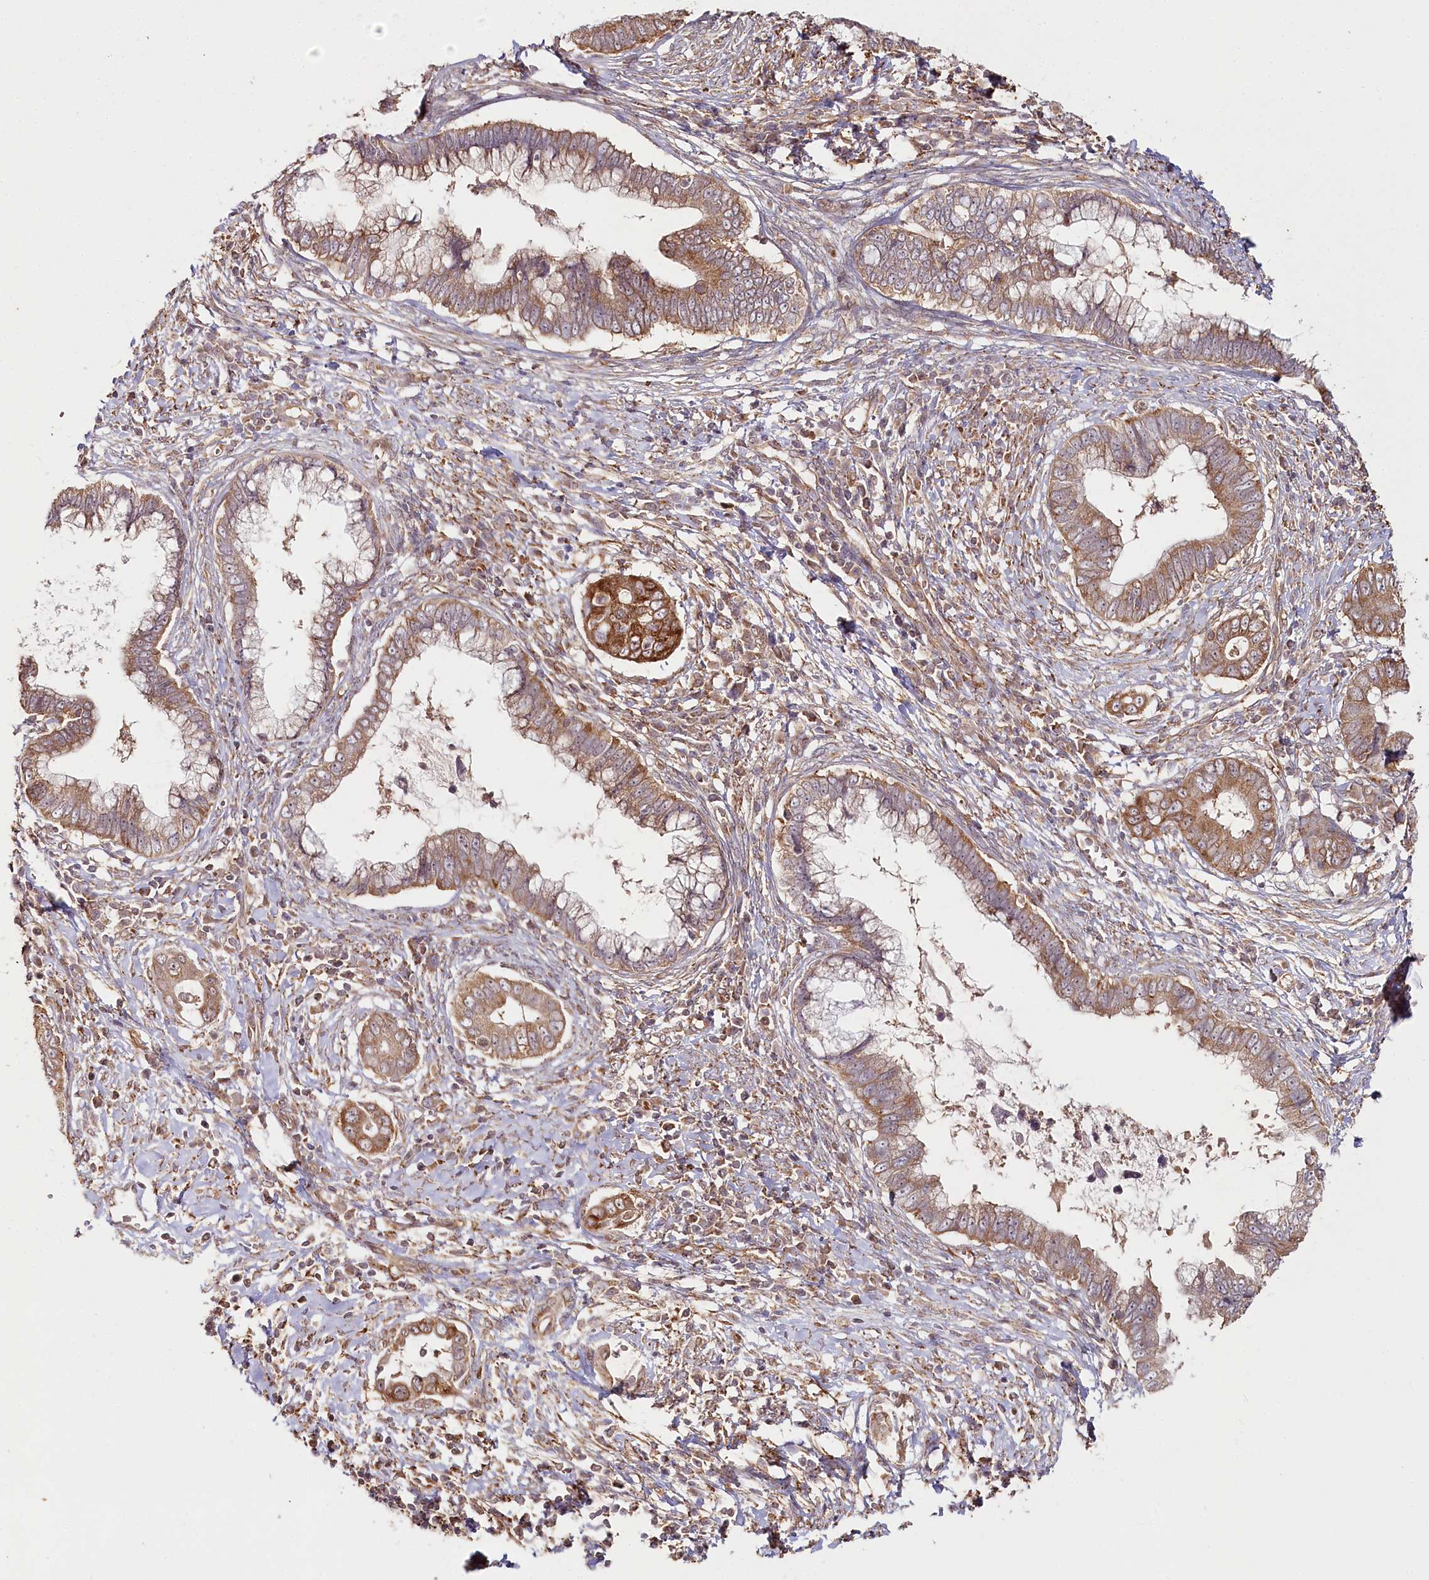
{"staining": {"intensity": "moderate", "quantity": ">75%", "location": "cytoplasmic/membranous"}, "tissue": "cervical cancer", "cell_type": "Tumor cells", "image_type": "cancer", "snomed": [{"axis": "morphology", "description": "Adenocarcinoma, NOS"}, {"axis": "topography", "description": "Cervix"}], "caption": "Immunohistochemical staining of cervical cancer exhibits medium levels of moderate cytoplasmic/membranous expression in about >75% of tumor cells.", "gene": "OTUD4", "patient": {"sex": "female", "age": 44}}